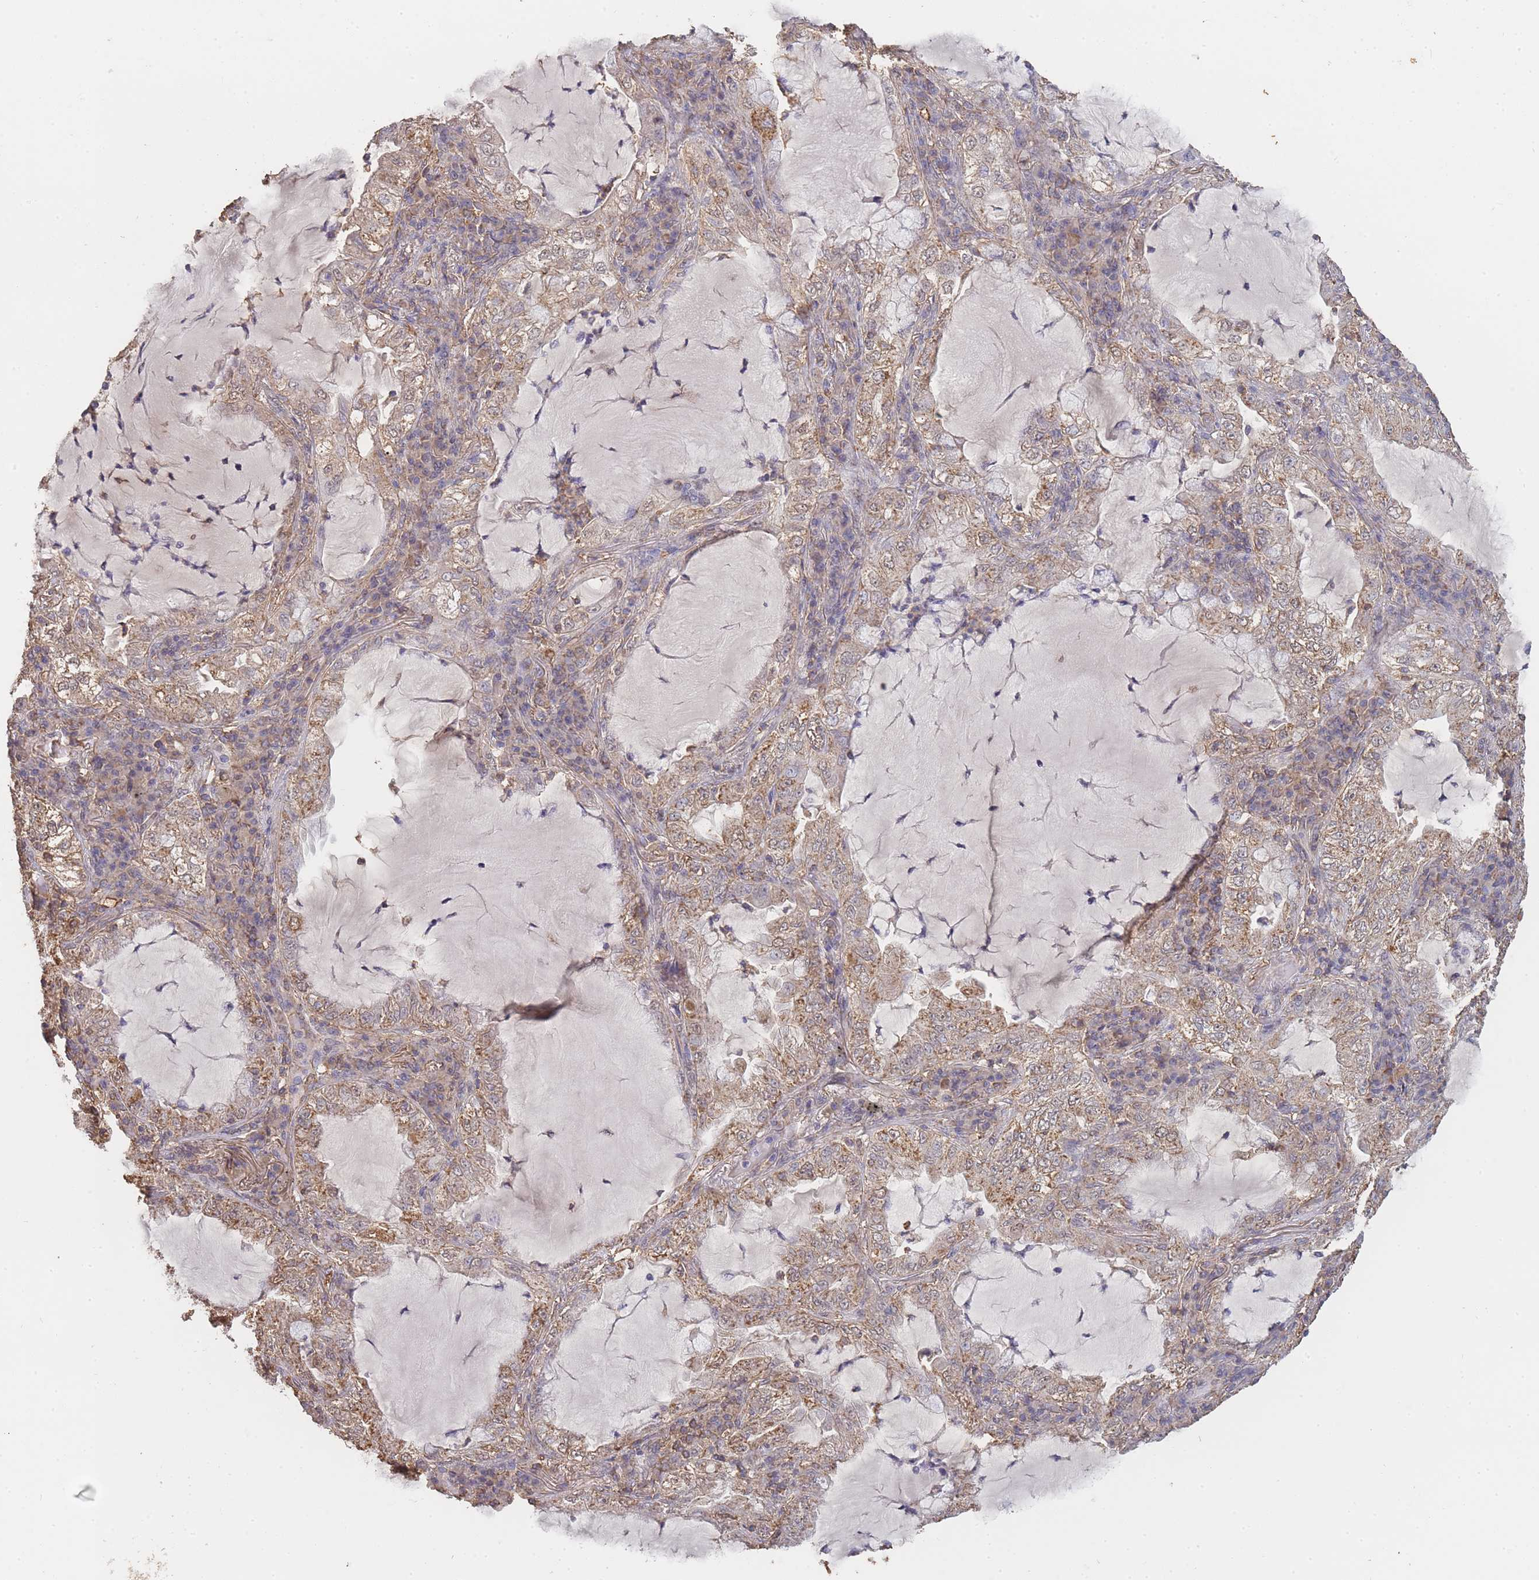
{"staining": {"intensity": "weak", "quantity": ">75%", "location": "cytoplasmic/membranous"}, "tissue": "lung cancer", "cell_type": "Tumor cells", "image_type": "cancer", "snomed": [{"axis": "morphology", "description": "Adenocarcinoma, NOS"}, {"axis": "topography", "description": "Lung"}], "caption": "This micrograph reveals lung cancer (adenocarcinoma) stained with immunohistochemistry (IHC) to label a protein in brown. The cytoplasmic/membranous of tumor cells show weak positivity for the protein. Nuclei are counter-stained blue.", "gene": "METRN", "patient": {"sex": "female", "age": 73}}